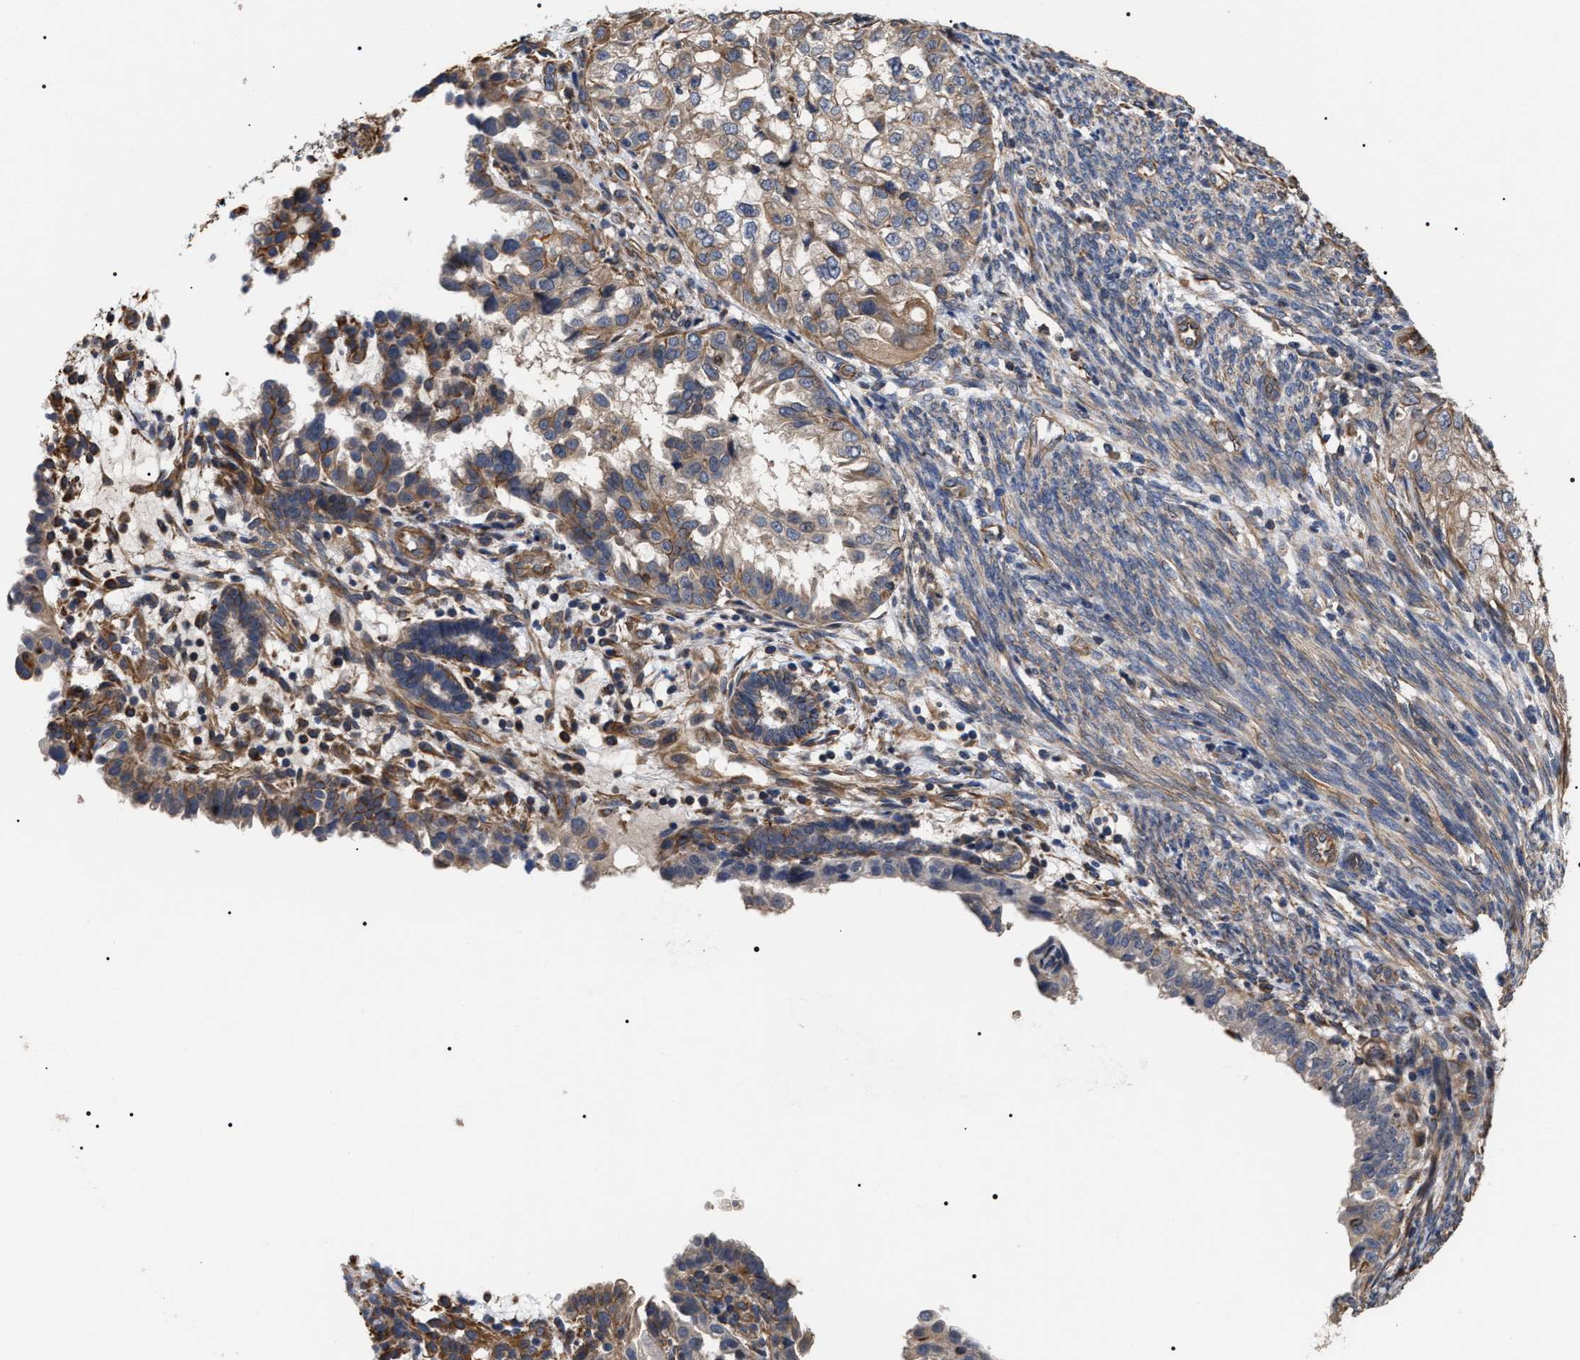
{"staining": {"intensity": "moderate", "quantity": "<25%", "location": "cytoplasmic/membranous"}, "tissue": "endometrial cancer", "cell_type": "Tumor cells", "image_type": "cancer", "snomed": [{"axis": "morphology", "description": "Adenocarcinoma, NOS"}, {"axis": "topography", "description": "Endometrium"}], "caption": "Endometrial adenocarcinoma stained for a protein (brown) reveals moderate cytoplasmic/membranous positive positivity in about <25% of tumor cells.", "gene": "TSPAN33", "patient": {"sex": "female", "age": 85}}